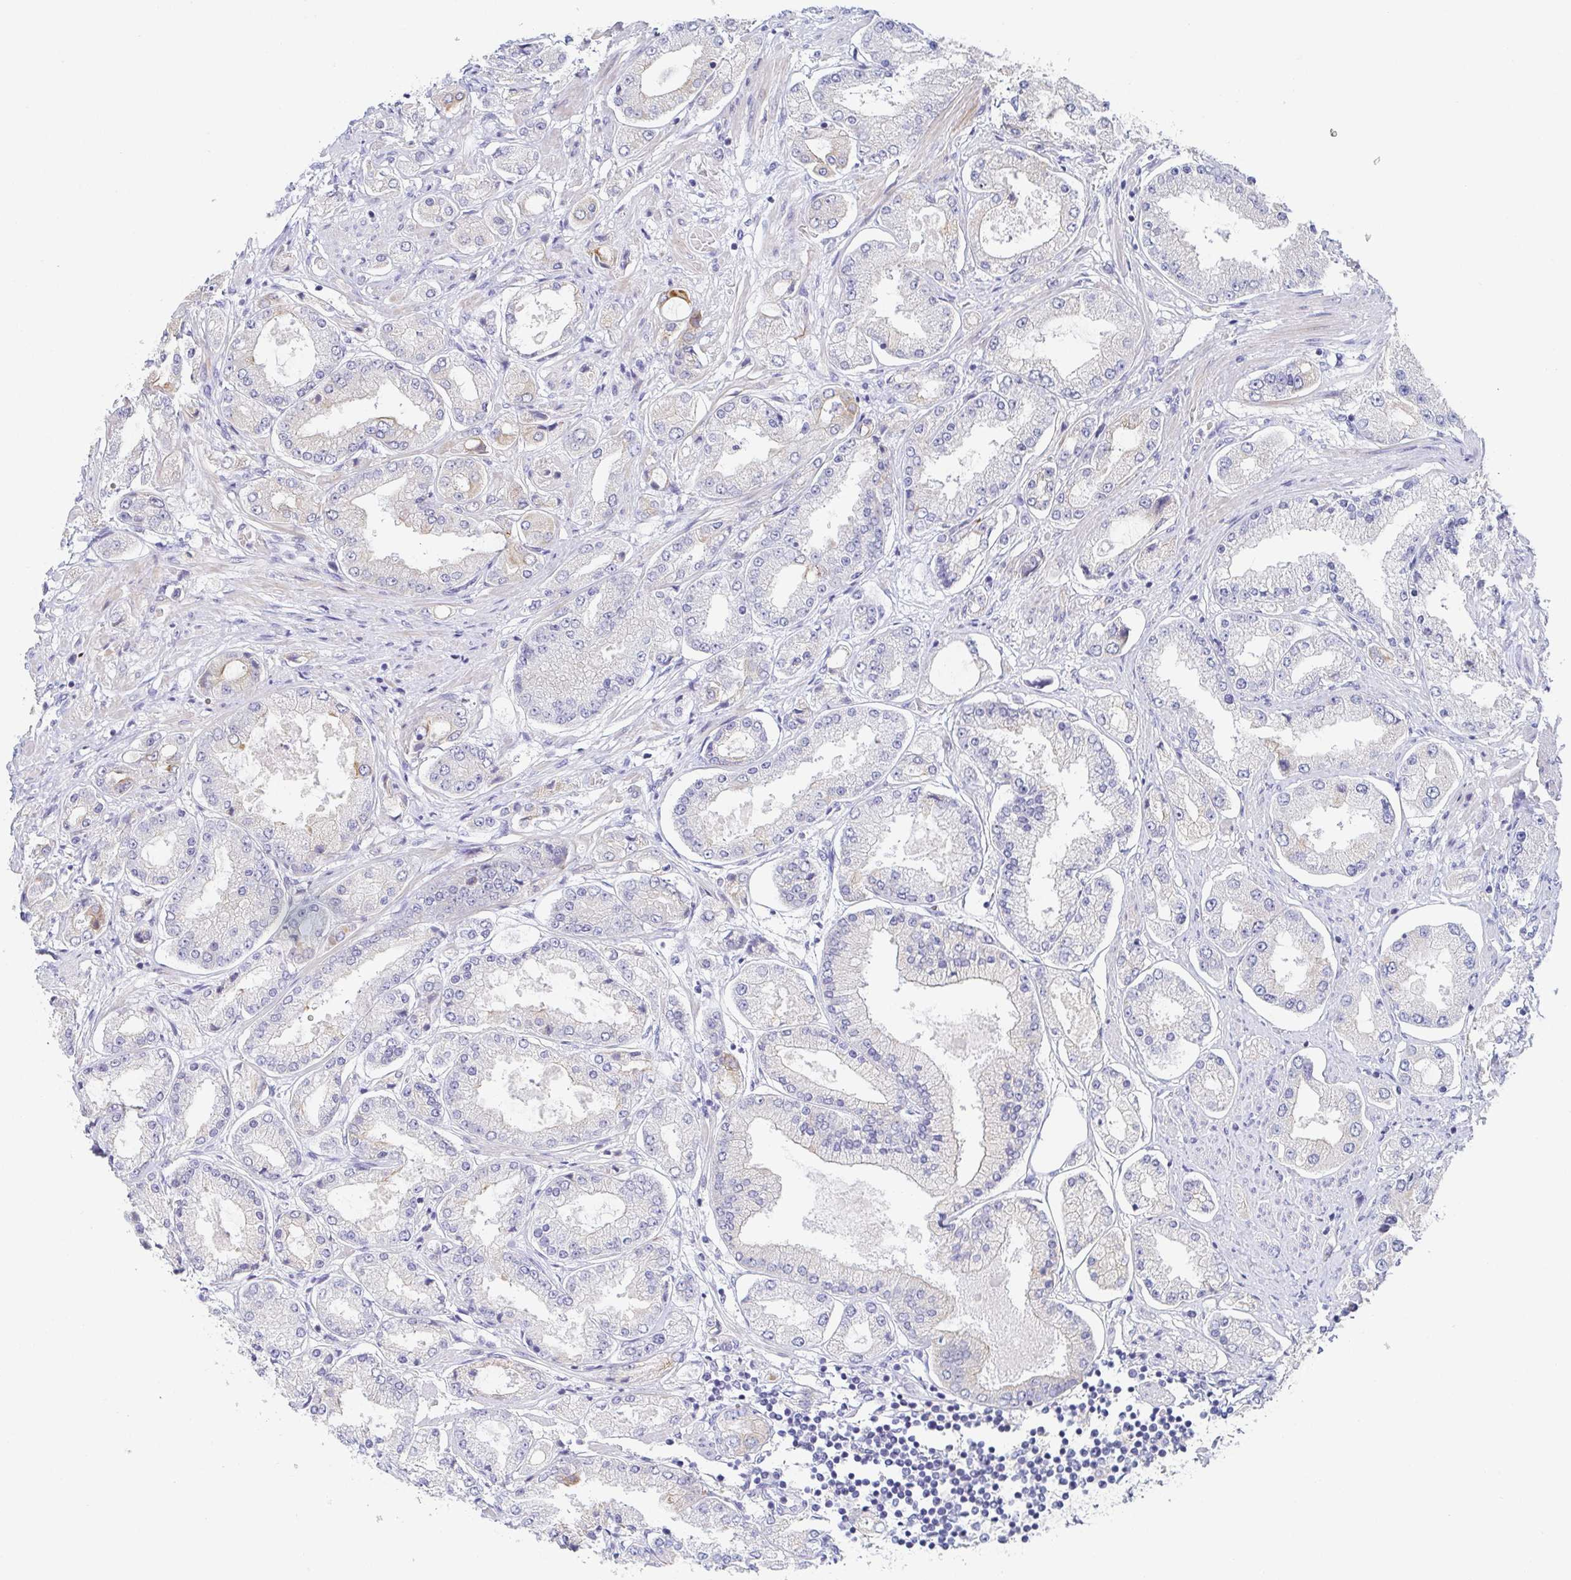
{"staining": {"intensity": "negative", "quantity": "none", "location": "none"}, "tissue": "prostate cancer", "cell_type": "Tumor cells", "image_type": "cancer", "snomed": [{"axis": "morphology", "description": "Adenocarcinoma, High grade"}, {"axis": "topography", "description": "Prostate"}], "caption": "Tumor cells show no significant positivity in prostate cancer (adenocarcinoma (high-grade)).", "gene": "RHOV", "patient": {"sex": "male", "age": 69}}